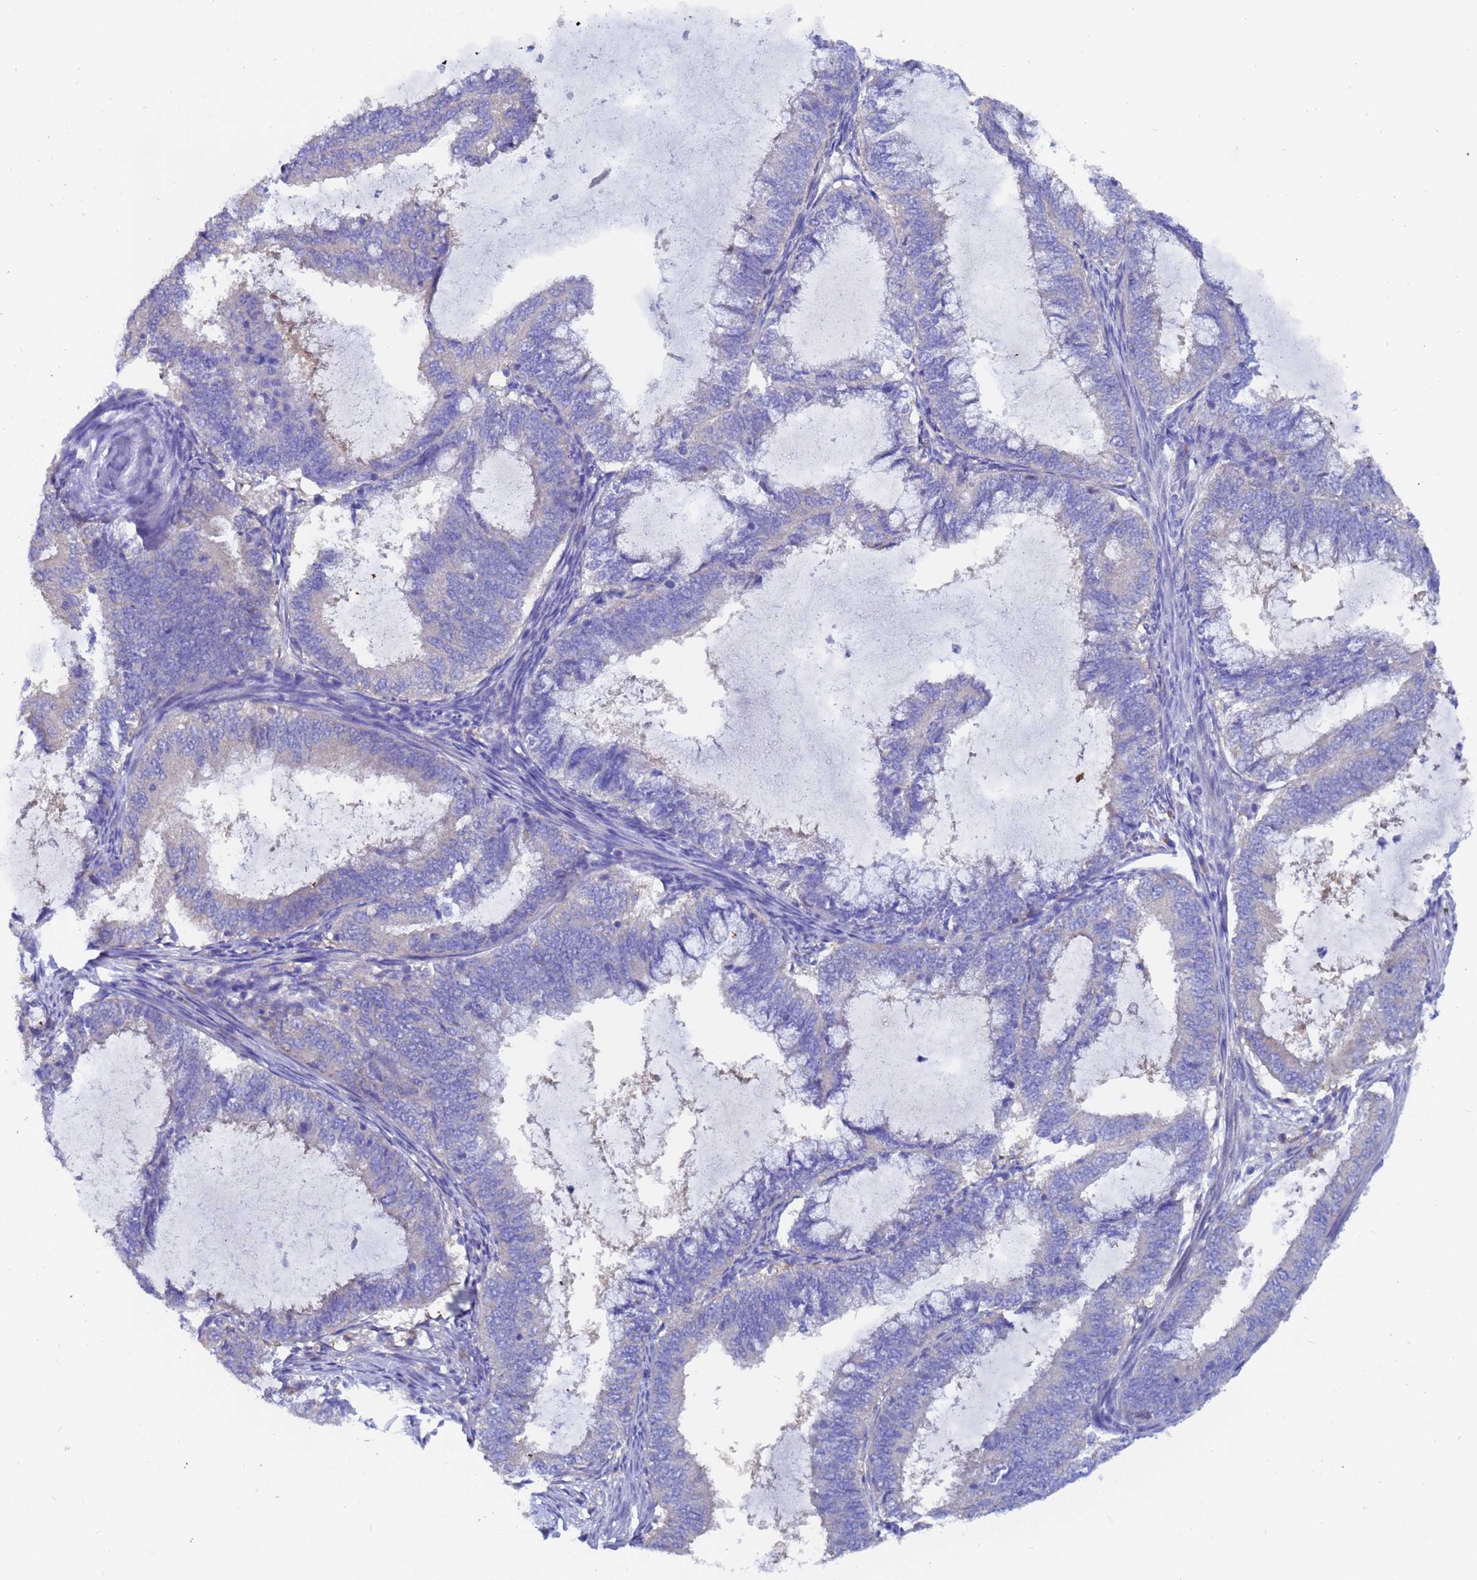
{"staining": {"intensity": "negative", "quantity": "none", "location": "none"}, "tissue": "endometrial cancer", "cell_type": "Tumor cells", "image_type": "cancer", "snomed": [{"axis": "morphology", "description": "Adenocarcinoma, NOS"}, {"axis": "topography", "description": "Endometrium"}], "caption": "The immunohistochemistry histopathology image has no significant expression in tumor cells of endometrial adenocarcinoma tissue.", "gene": "UBE2O", "patient": {"sex": "female", "age": 51}}